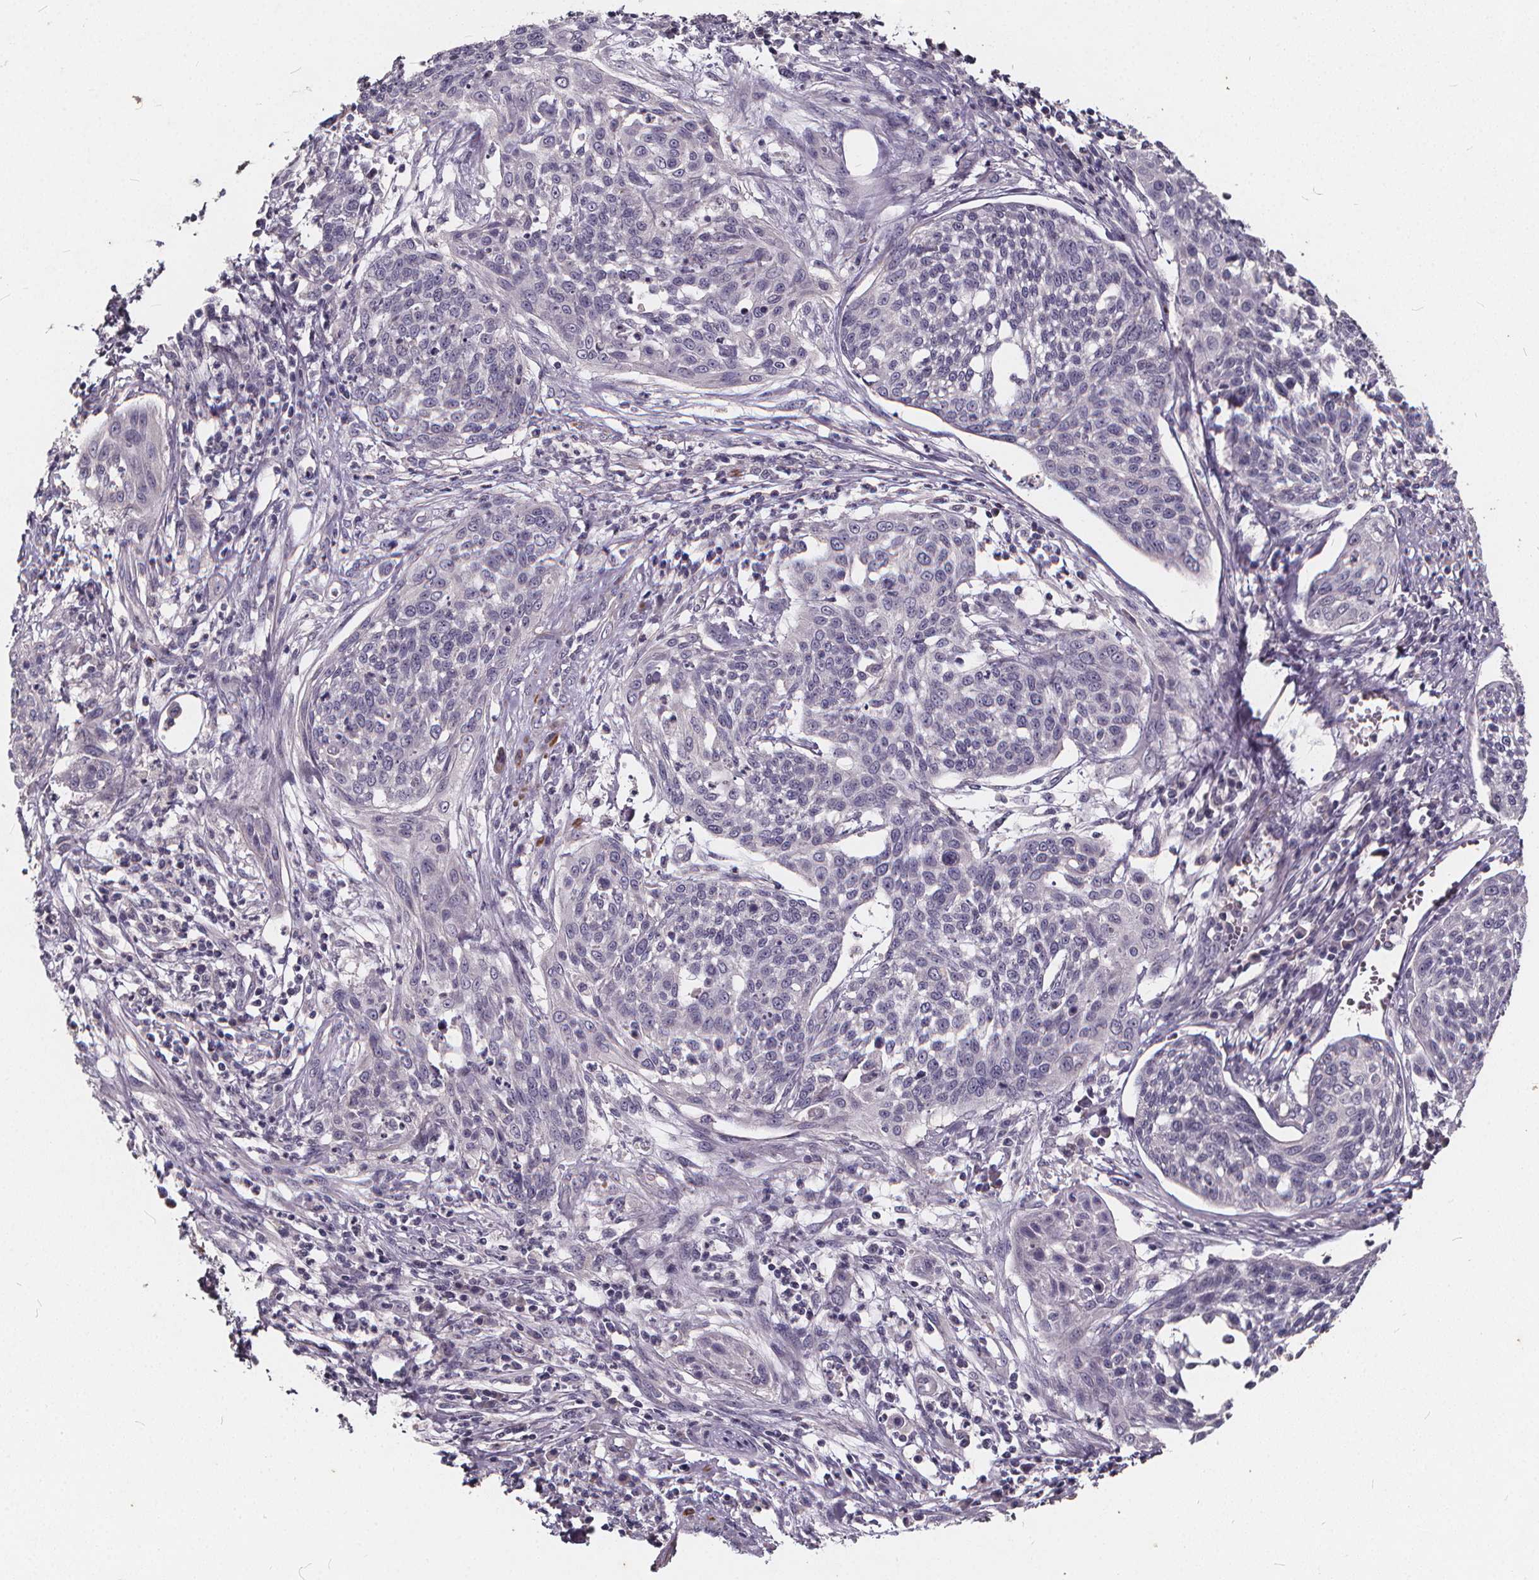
{"staining": {"intensity": "negative", "quantity": "none", "location": "none"}, "tissue": "cervical cancer", "cell_type": "Tumor cells", "image_type": "cancer", "snomed": [{"axis": "morphology", "description": "Squamous cell carcinoma, NOS"}, {"axis": "topography", "description": "Cervix"}], "caption": "IHC micrograph of neoplastic tissue: human squamous cell carcinoma (cervical) stained with DAB (3,3'-diaminobenzidine) displays no significant protein expression in tumor cells.", "gene": "TSPAN14", "patient": {"sex": "female", "age": 34}}